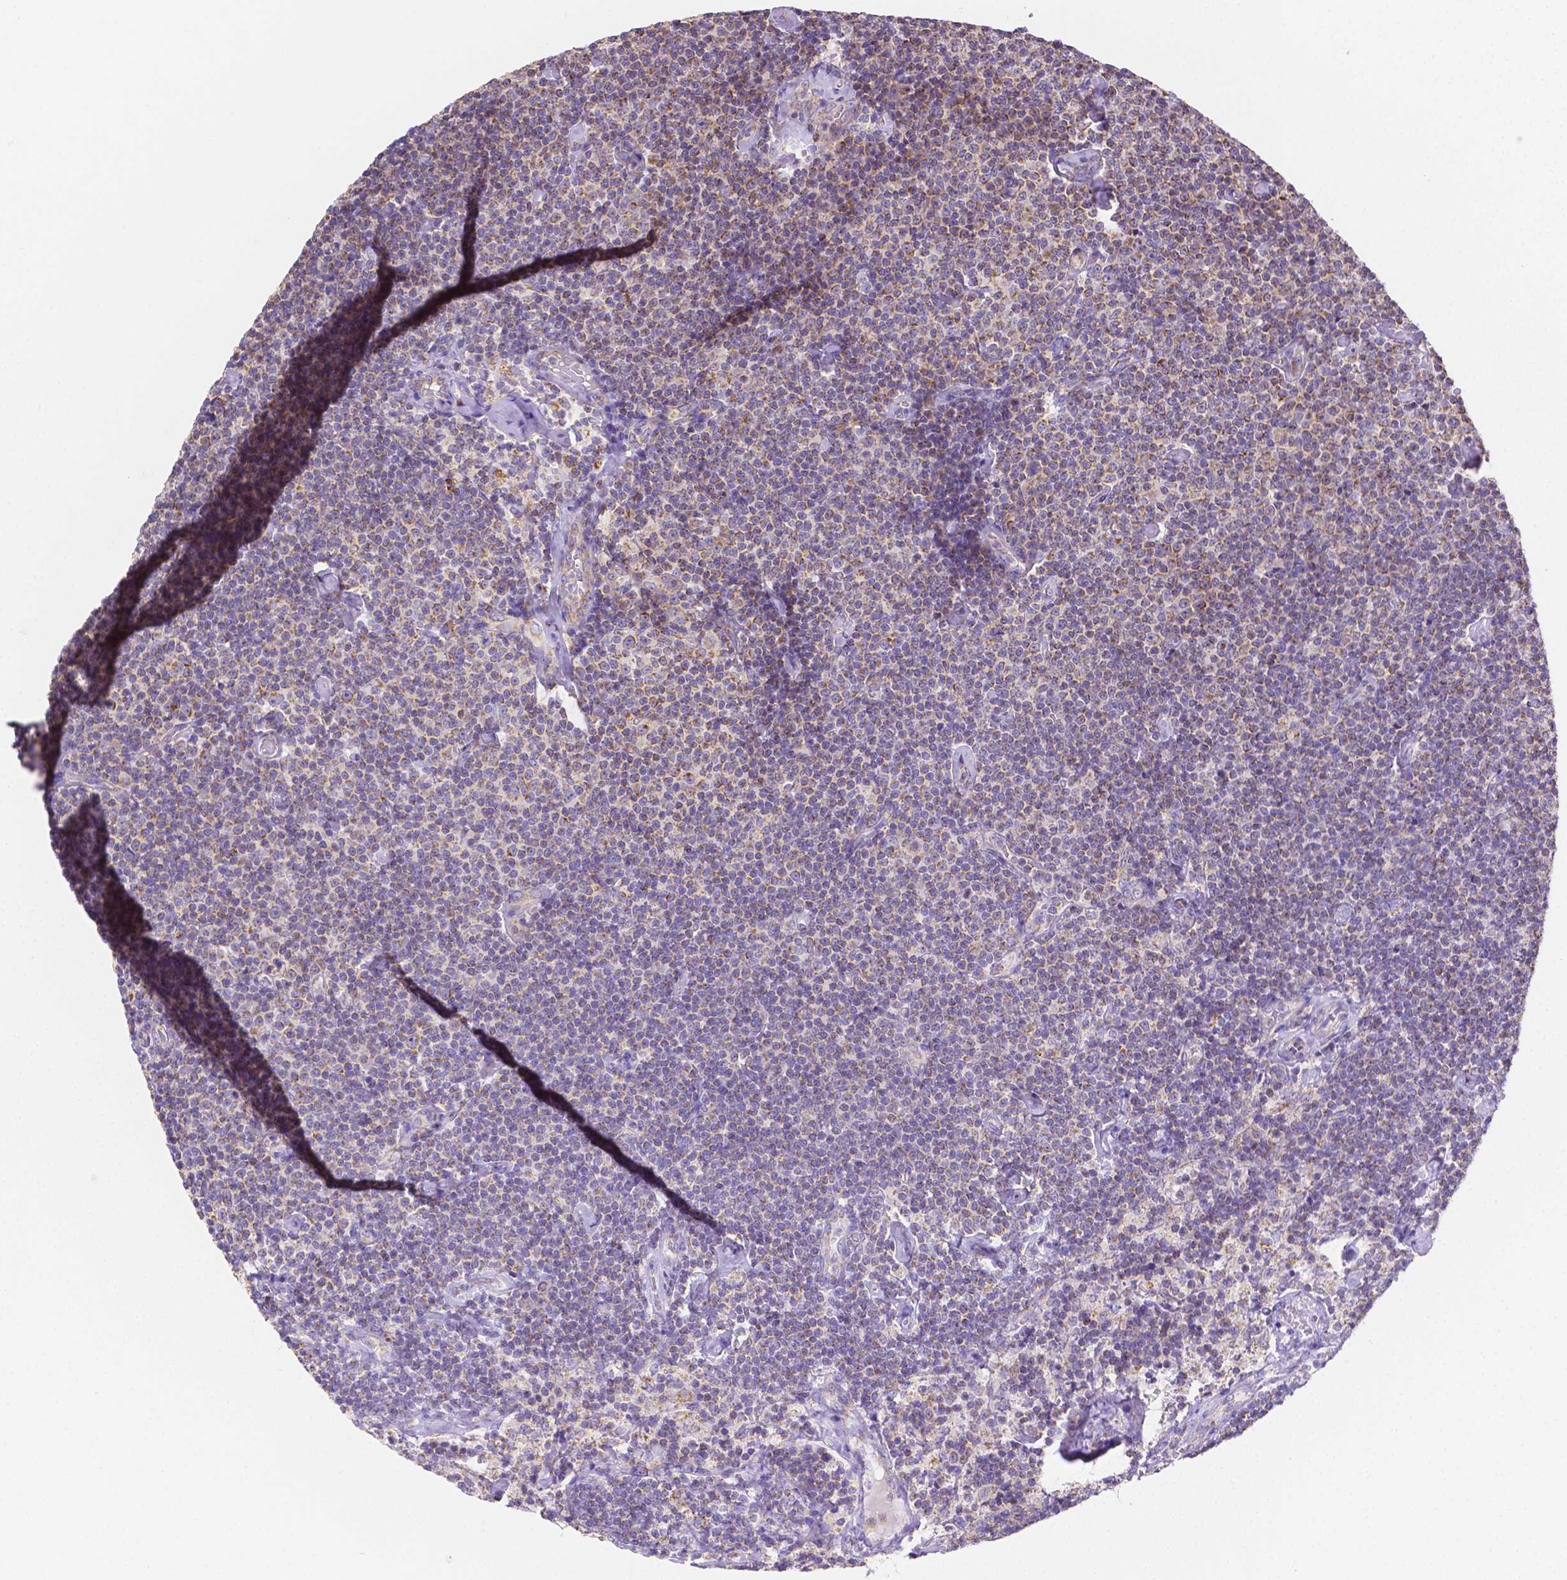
{"staining": {"intensity": "moderate", "quantity": "<25%", "location": "cytoplasmic/membranous"}, "tissue": "lymphoma", "cell_type": "Tumor cells", "image_type": "cancer", "snomed": [{"axis": "morphology", "description": "Malignant lymphoma, non-Hodgkin's type, Low grade"}, {"axis": "topography", "description": "Lymph node"}], "caption": "Lymphoma tissue displays moderate cytoplasmic/membranous positivity in approximately <25% of tumor cells", "gene": "SGTB", "patient": {"sex": "male", "age": 81}}